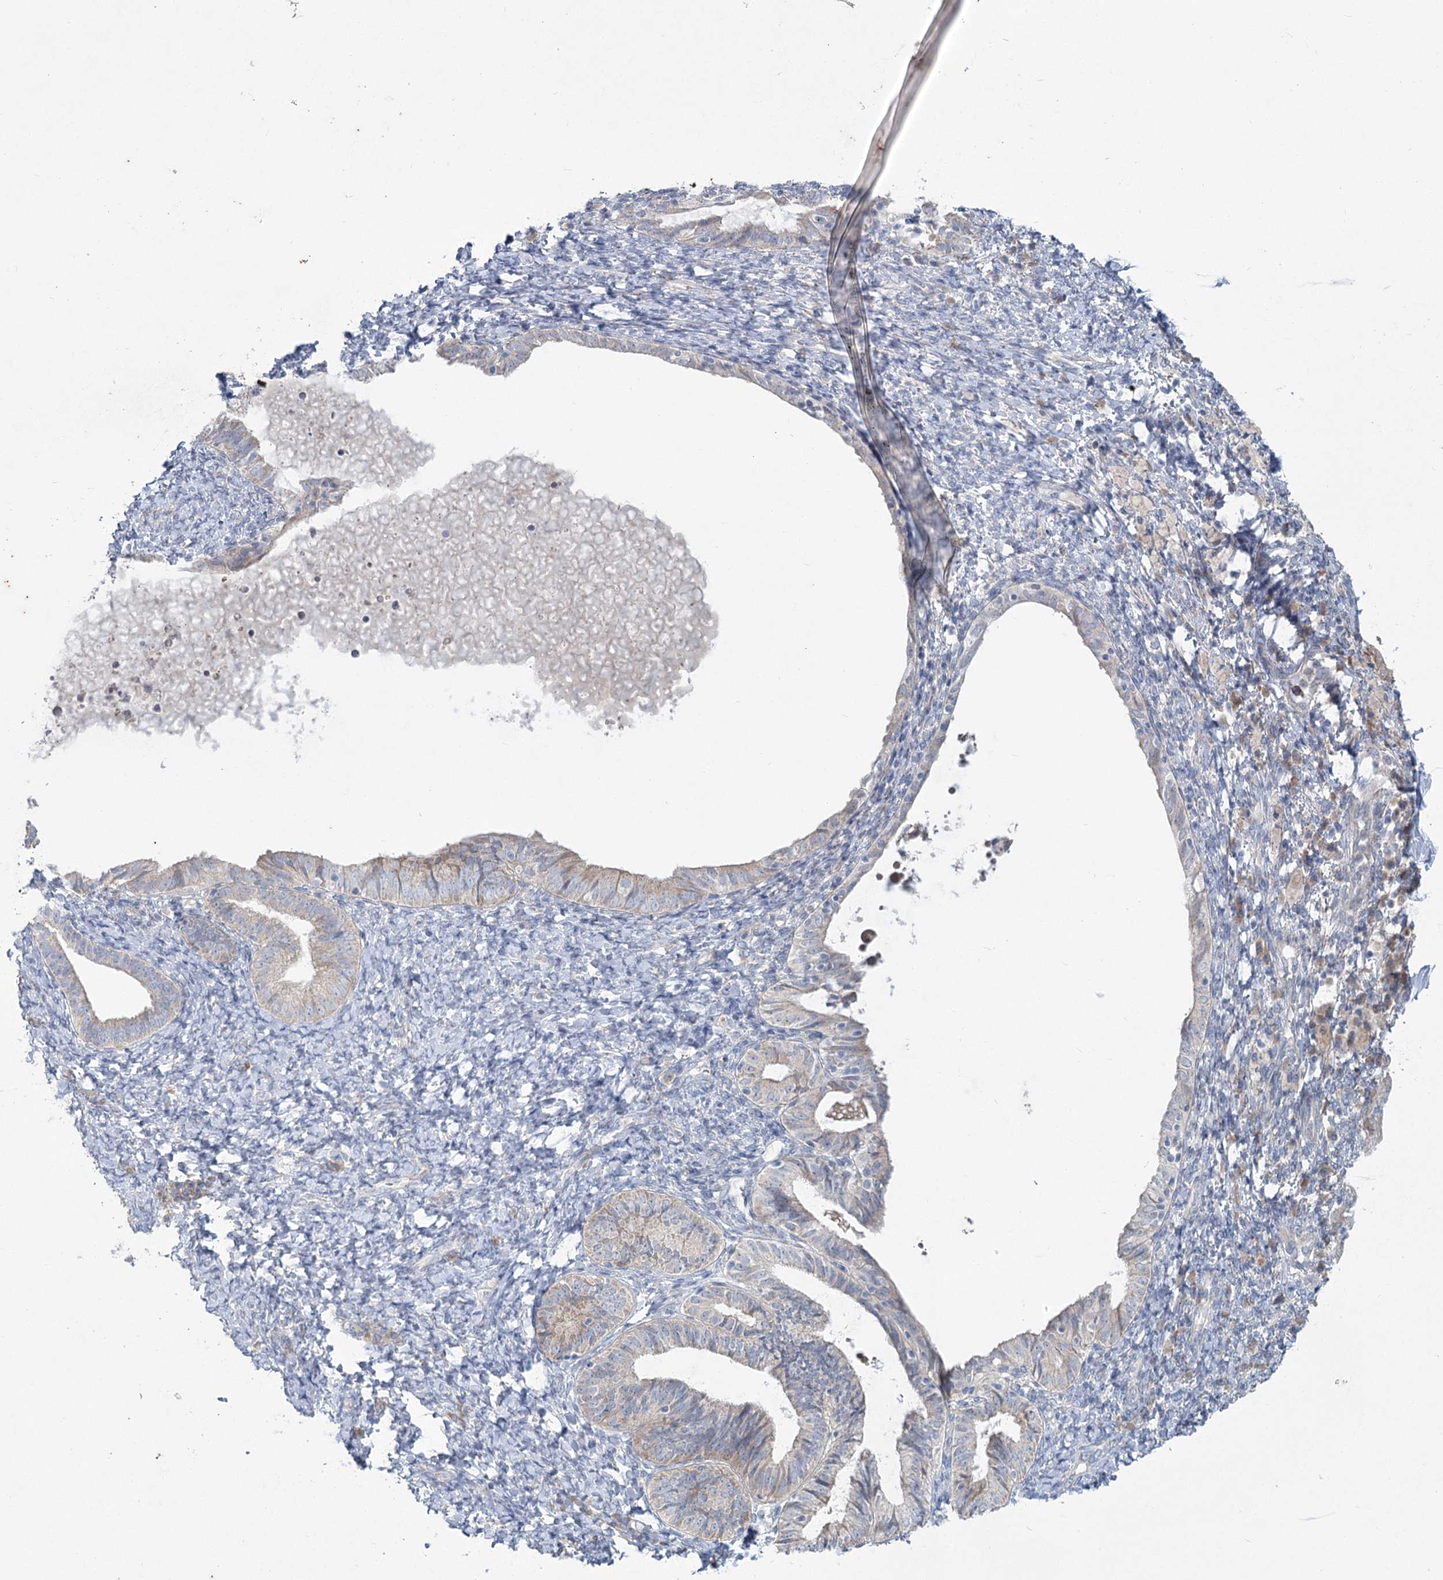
{"staining": {"intensity": "negative", "quantity": "none", "location": "none"}, "tissue": "endometrium", "cell_type": "Cells in endometrial stroma", "image_type": "normal", "snomed": [{"axis": "morphology", "description": "Normal tissue, NOS"}, {"axis": "topography", "description": "Endometrium"}], "caption": "A high-resolution histopathology image shows immunohistochemistry (IHC) staining of unremarkable endometrium, which exhibits no significant expression in cells in endometrial stroma. (DAB (3,3'-diaminobenzidine) immunohistochemistry (IHC), high magnification).", "gene": "PLA2G12A", "patient": {"sex": "female", "age": 72}}